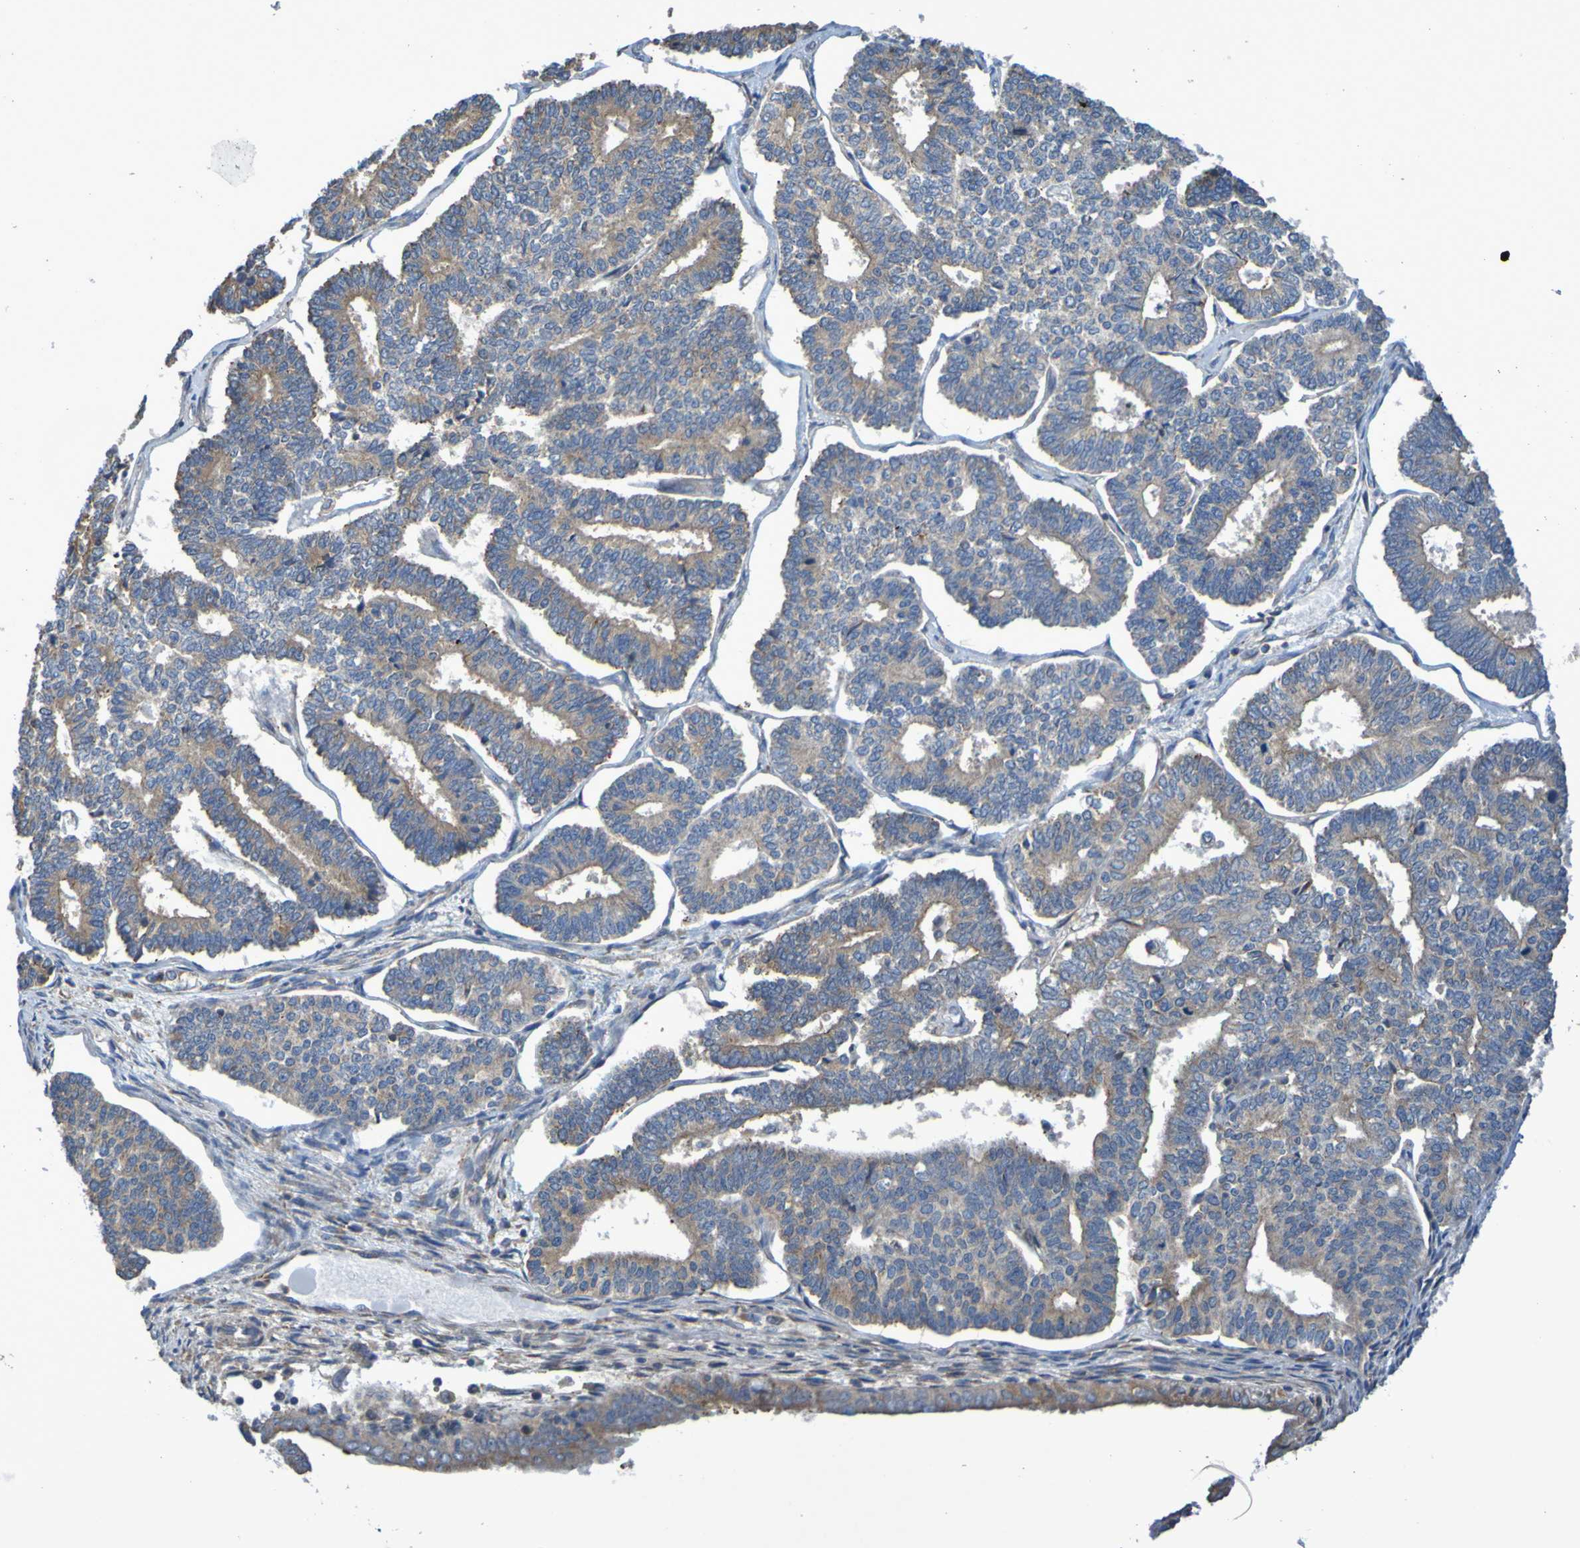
{"staining": {"intensity": "weak", "quantity": ">75%", "location": "cytoplasmic/membranous"}, "tissue": "endometrial cancer", "cell_type": "Tumor cells", "image_type": "cancer", "snomed": [{"axis": "morphology", "description": "Adenocarcinoma, NOS"}, {"axis": "topography", "description": "Endometrium"}], "caption": "Endometrial cancer (adenocarcinoma) tissue displays weak cytoplasmic/membranous staining in about >75% of tumor cells", "gene": "CLDN18", "patient": {"sex": "female", "age": 70}}